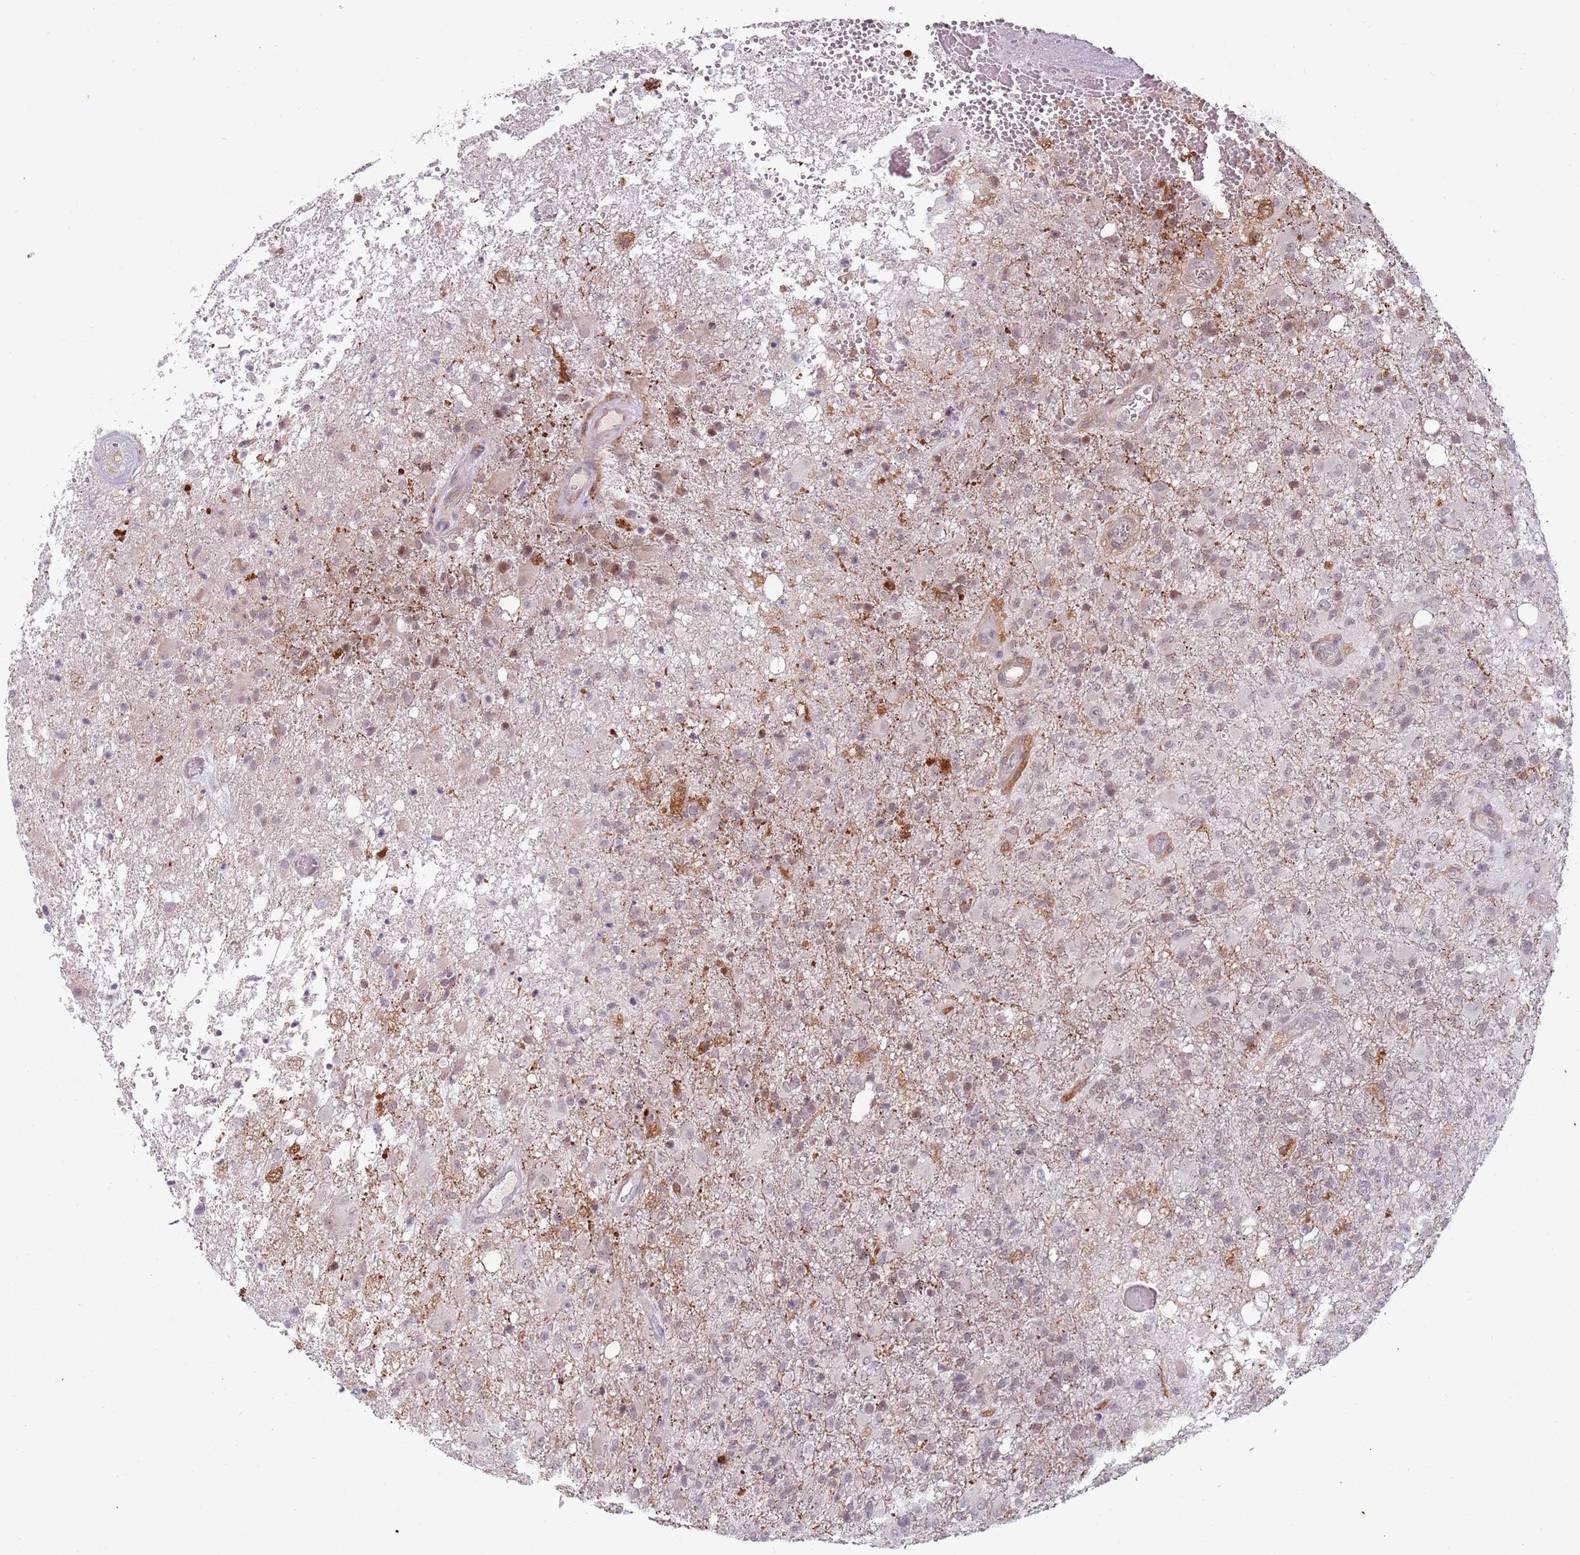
{"staining": {"intensity": "negative", "quantity": "none", "location": "none"}, "tissue": "glioma", "cell_type": "Tumor cells", "image_type": "cancer", "snomed": [{"axis": "morphology", "description": "Glioma, malignant, High grade"}, {"axis": "topography", "description": "Brain"}], "caption": "The immunohistochemistry (IHC) image has no significant staining in tumor cells of malignant glioma (high-grade) tissue.", "gene": "REXO4", "patient": {"sex": "female", "age": 74}}